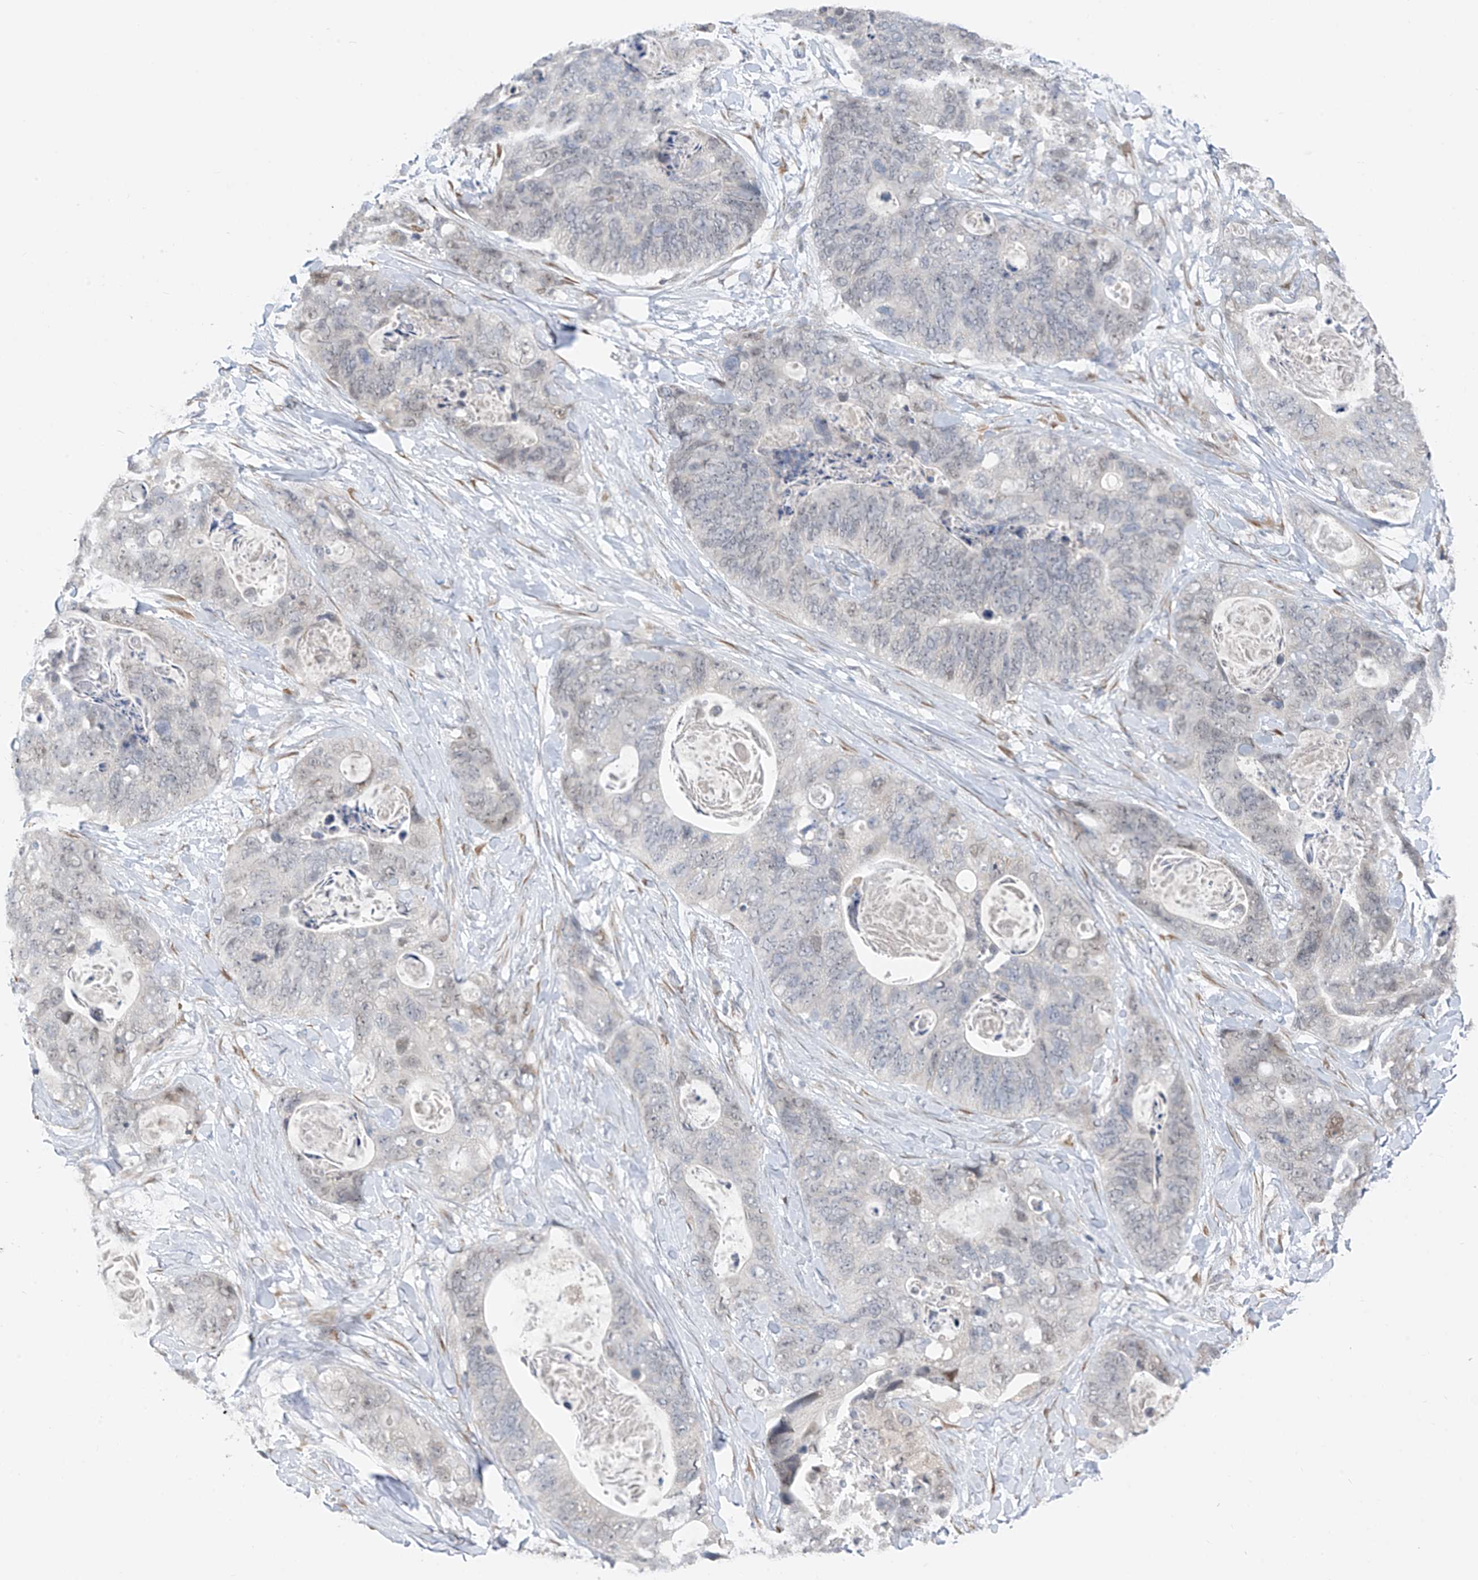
{"staining": {"intensity": "negative", "quantity": "none", "location": "none"}, "tissue": "stomach cancer", "cell_type": "Tumor cells", "image_type": "cancer", "snomed": [{"axis": "morphology", "description": "Adenocarcinoma, NOS"}, {"axis": "topography", "description": "Stomach"}], "caption": "Stomach adenocarcinoma was stained to show a protein in brown. There is no significant positivity in tumor cells.", "gene": "CYP4V2", "patient": {"sex": "female", "age": 89}}